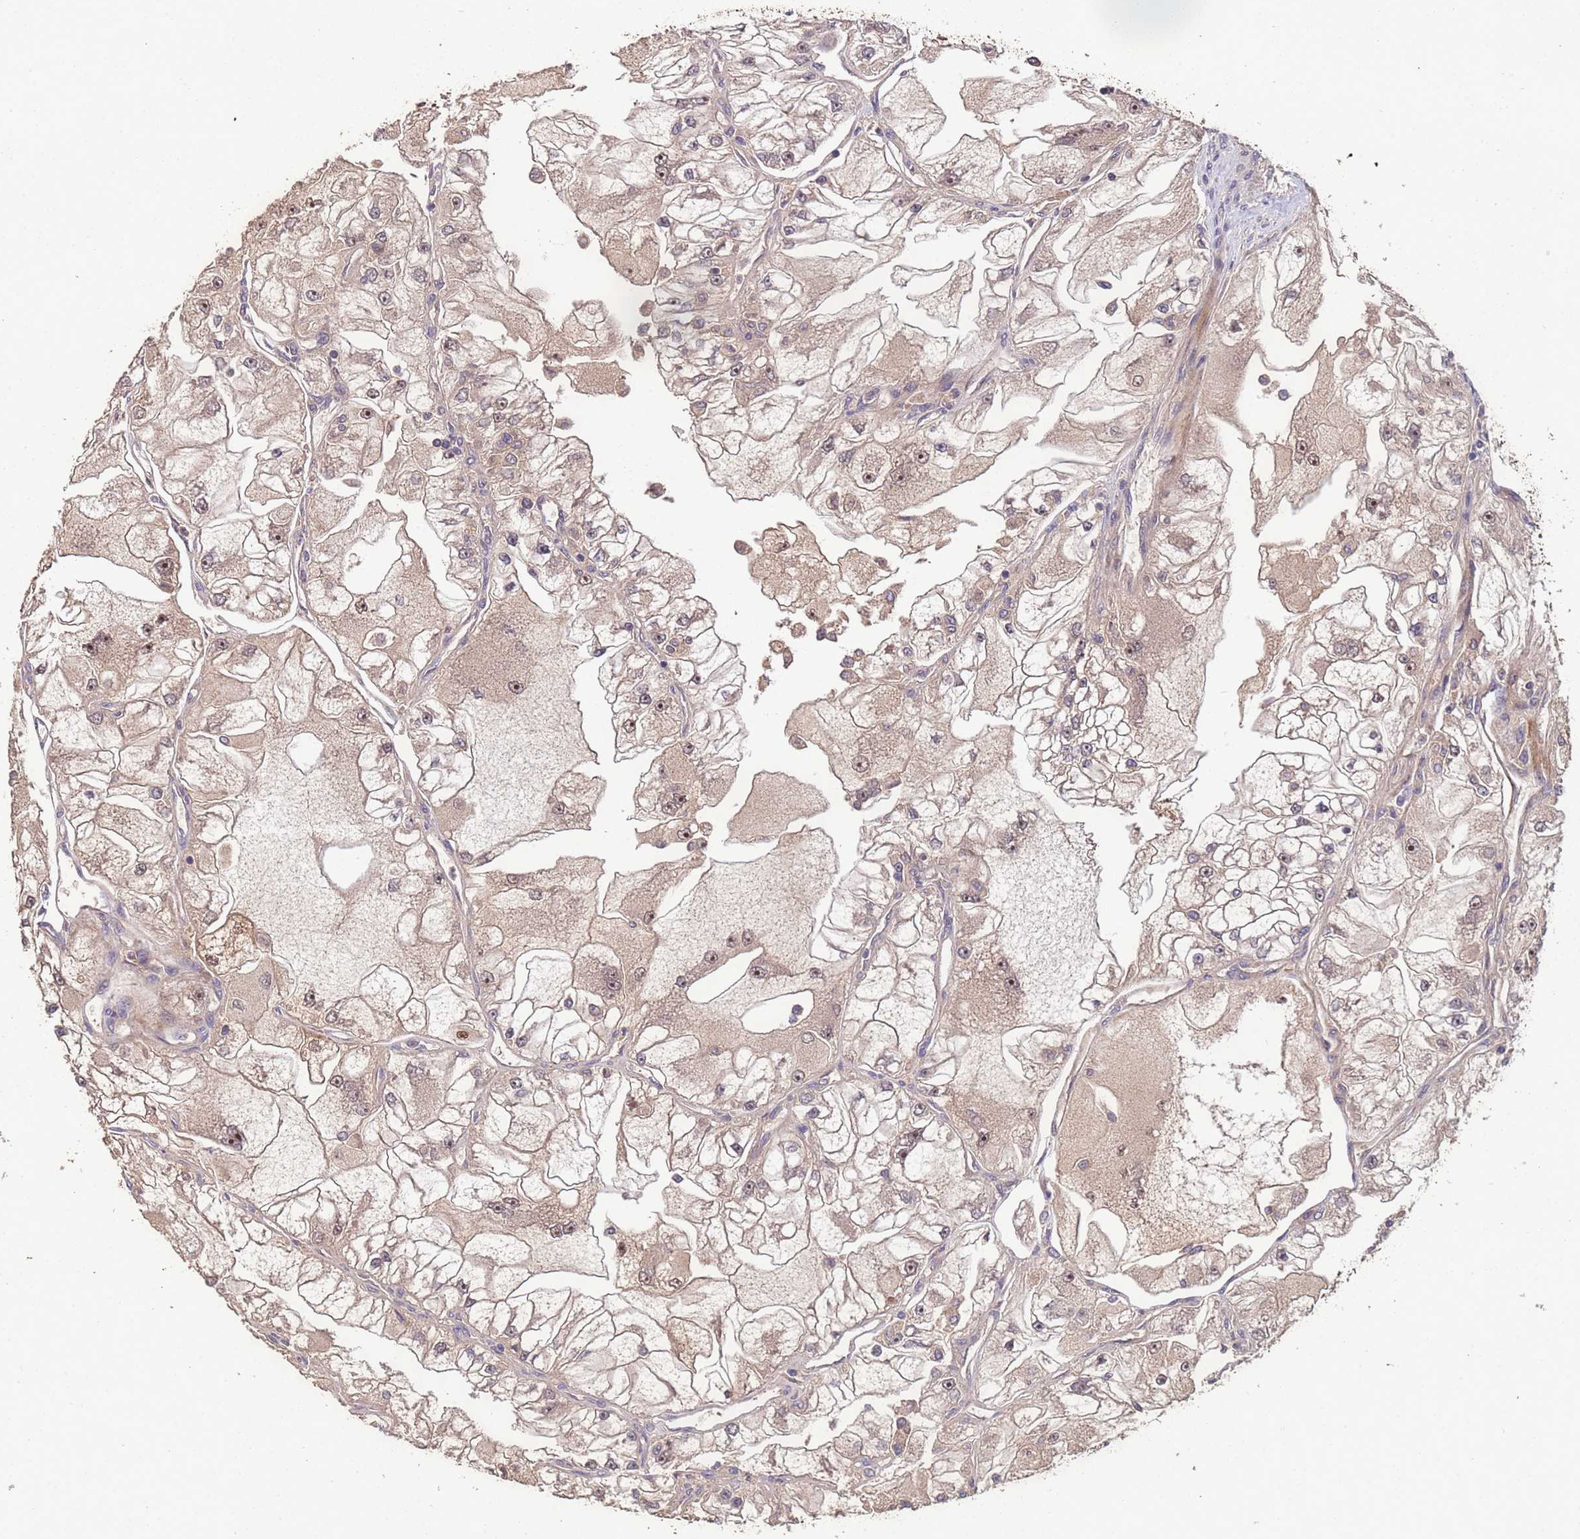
{"staining": {"intensity": "weak", "quantity": "25%-75%", "location": "cytoplasmic/membranous,nuclear"}, "tissue": "renal cancer", "cell_type": "Tumor cells", "image_type": "cancer", "snomed": [{"axis": "morphology", "description": "Adenocarcinoma, NOS"}, {"axis": "topography", "description": "Kidney"}], "caption": "Immunohistochemical staining of human adenocarcinoma (renal) displays low levels of weak cytoplasmic/membranous and nuclear protein expression in about 25%-75% of tumor cells.", "gene": "CCDC184", "patient": {"sex": "female", "age": 72}}